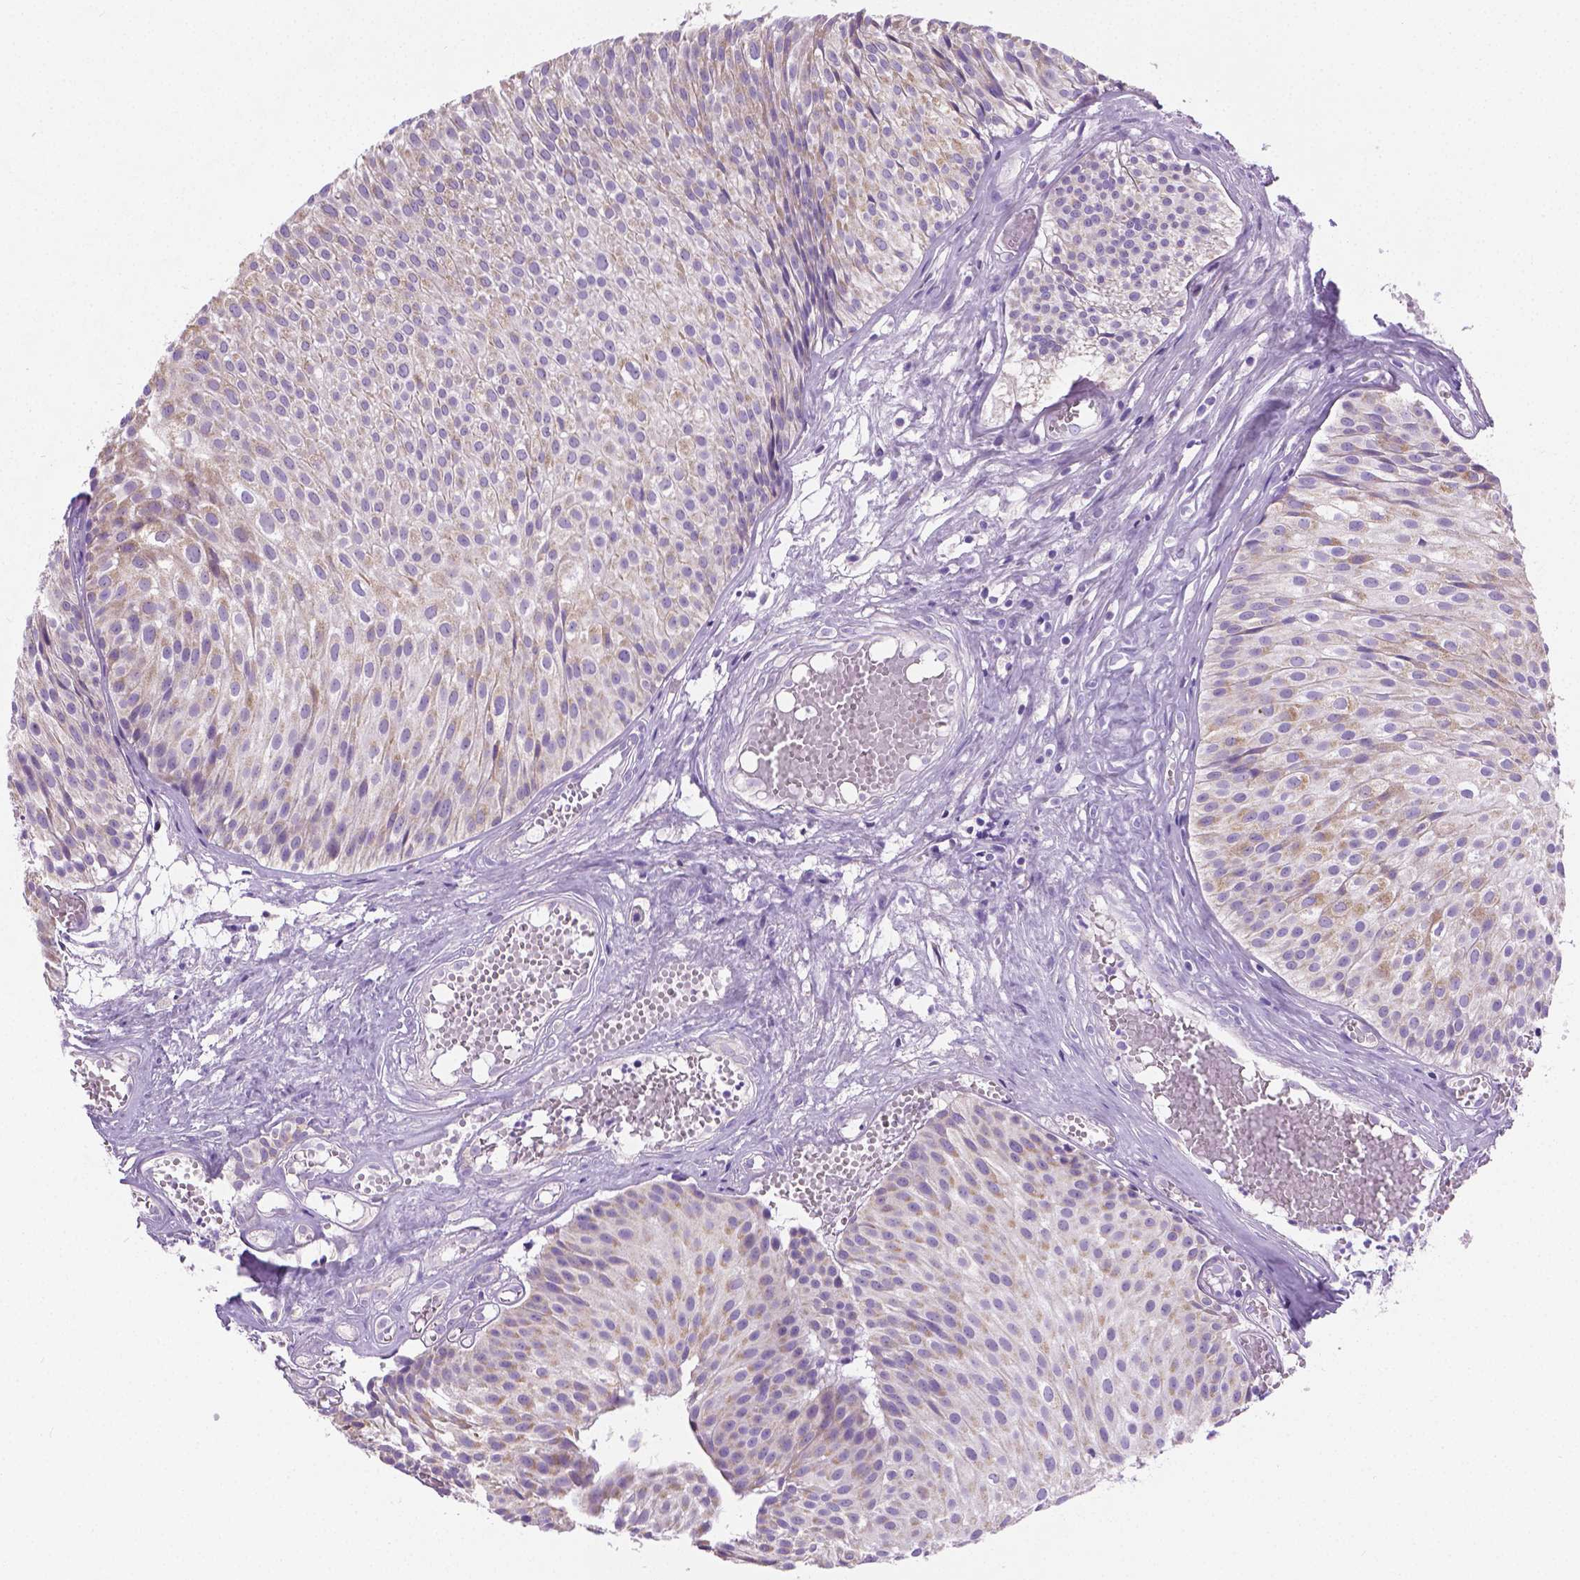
{"staining": {"intensity": "weak", "quantity": "25%-75%", "location": "cytoplasmic/membranous"}, "tissue": "urothelial cancer", "cell_type": "Tumor cells", "image_type": "cancer", "snomed": [{"axis": "morphology", "description": "Urothelial carcinoma, Low grade"}, {"axis": "topography", "description": "Urinary bladder"}], "caption": "IHC micrograph of urothelial carcinoma (low-grade) stained for a protein (brown), which reveals low levels of weak cytoplasmic/membranous expression in approximately 25%-75% of tumor cells.", "gene": "CSPG5", "patient": {"sex": "male", "age": 63}}